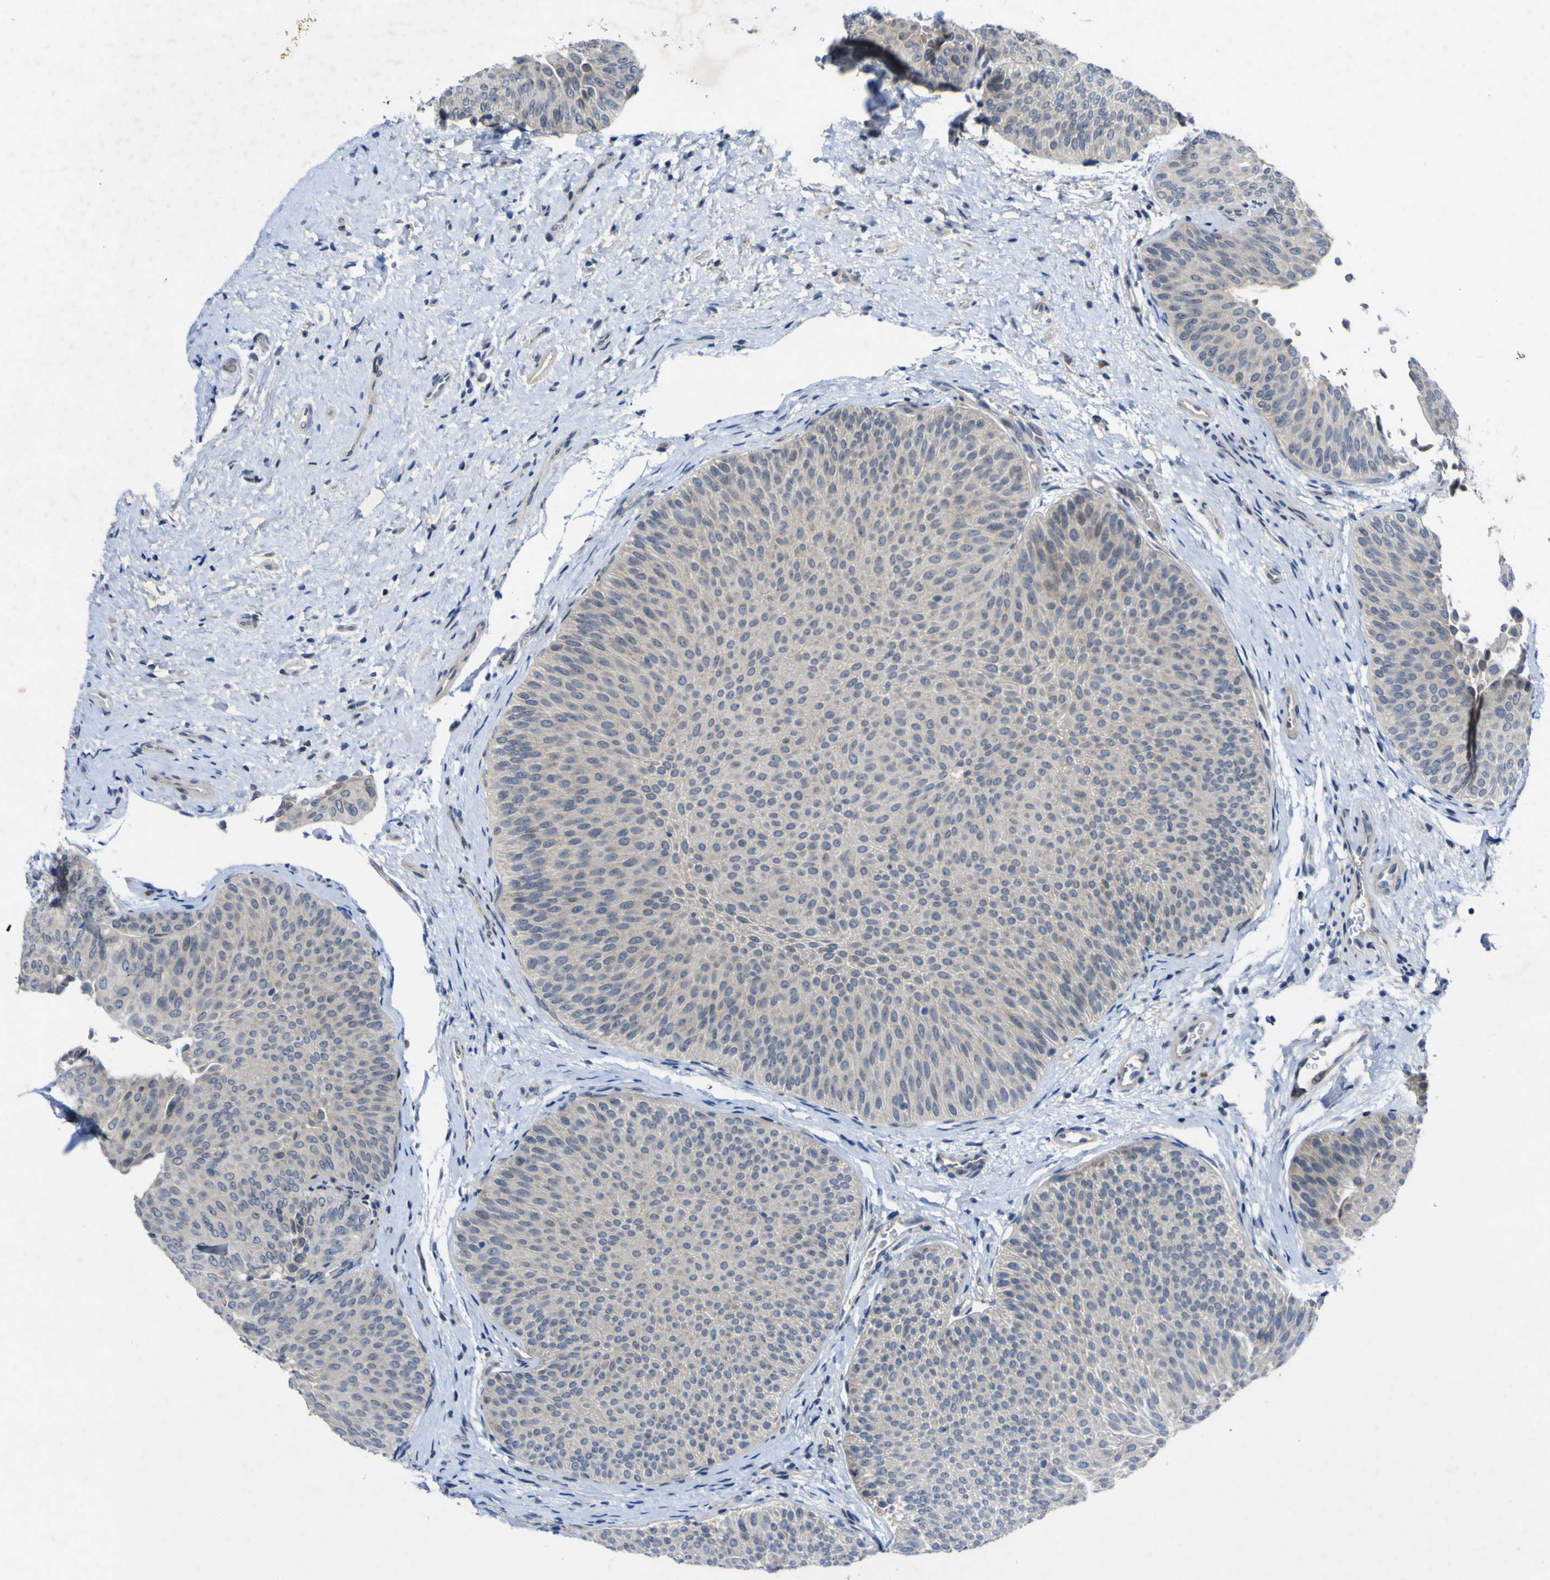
{"staining": {"intensity": "negative", "quantity": "none", "location": "none"}, "tissue": "urothelial cancer", "cell_type": "Tumor cells", "image_type": "cancer", "snomed": [{"axis": "morphology", "description": "Urothelial carcinoma, Low grade"}, {"axis": "topography", "description": "Urinary bladder"}], "caption": "An IHC image of urothelial cancer is shown. There is no staining in tumor cells of urothelial cancer.", "gene": "NAV1", "patient": {"sex": "female", "age": 60}}